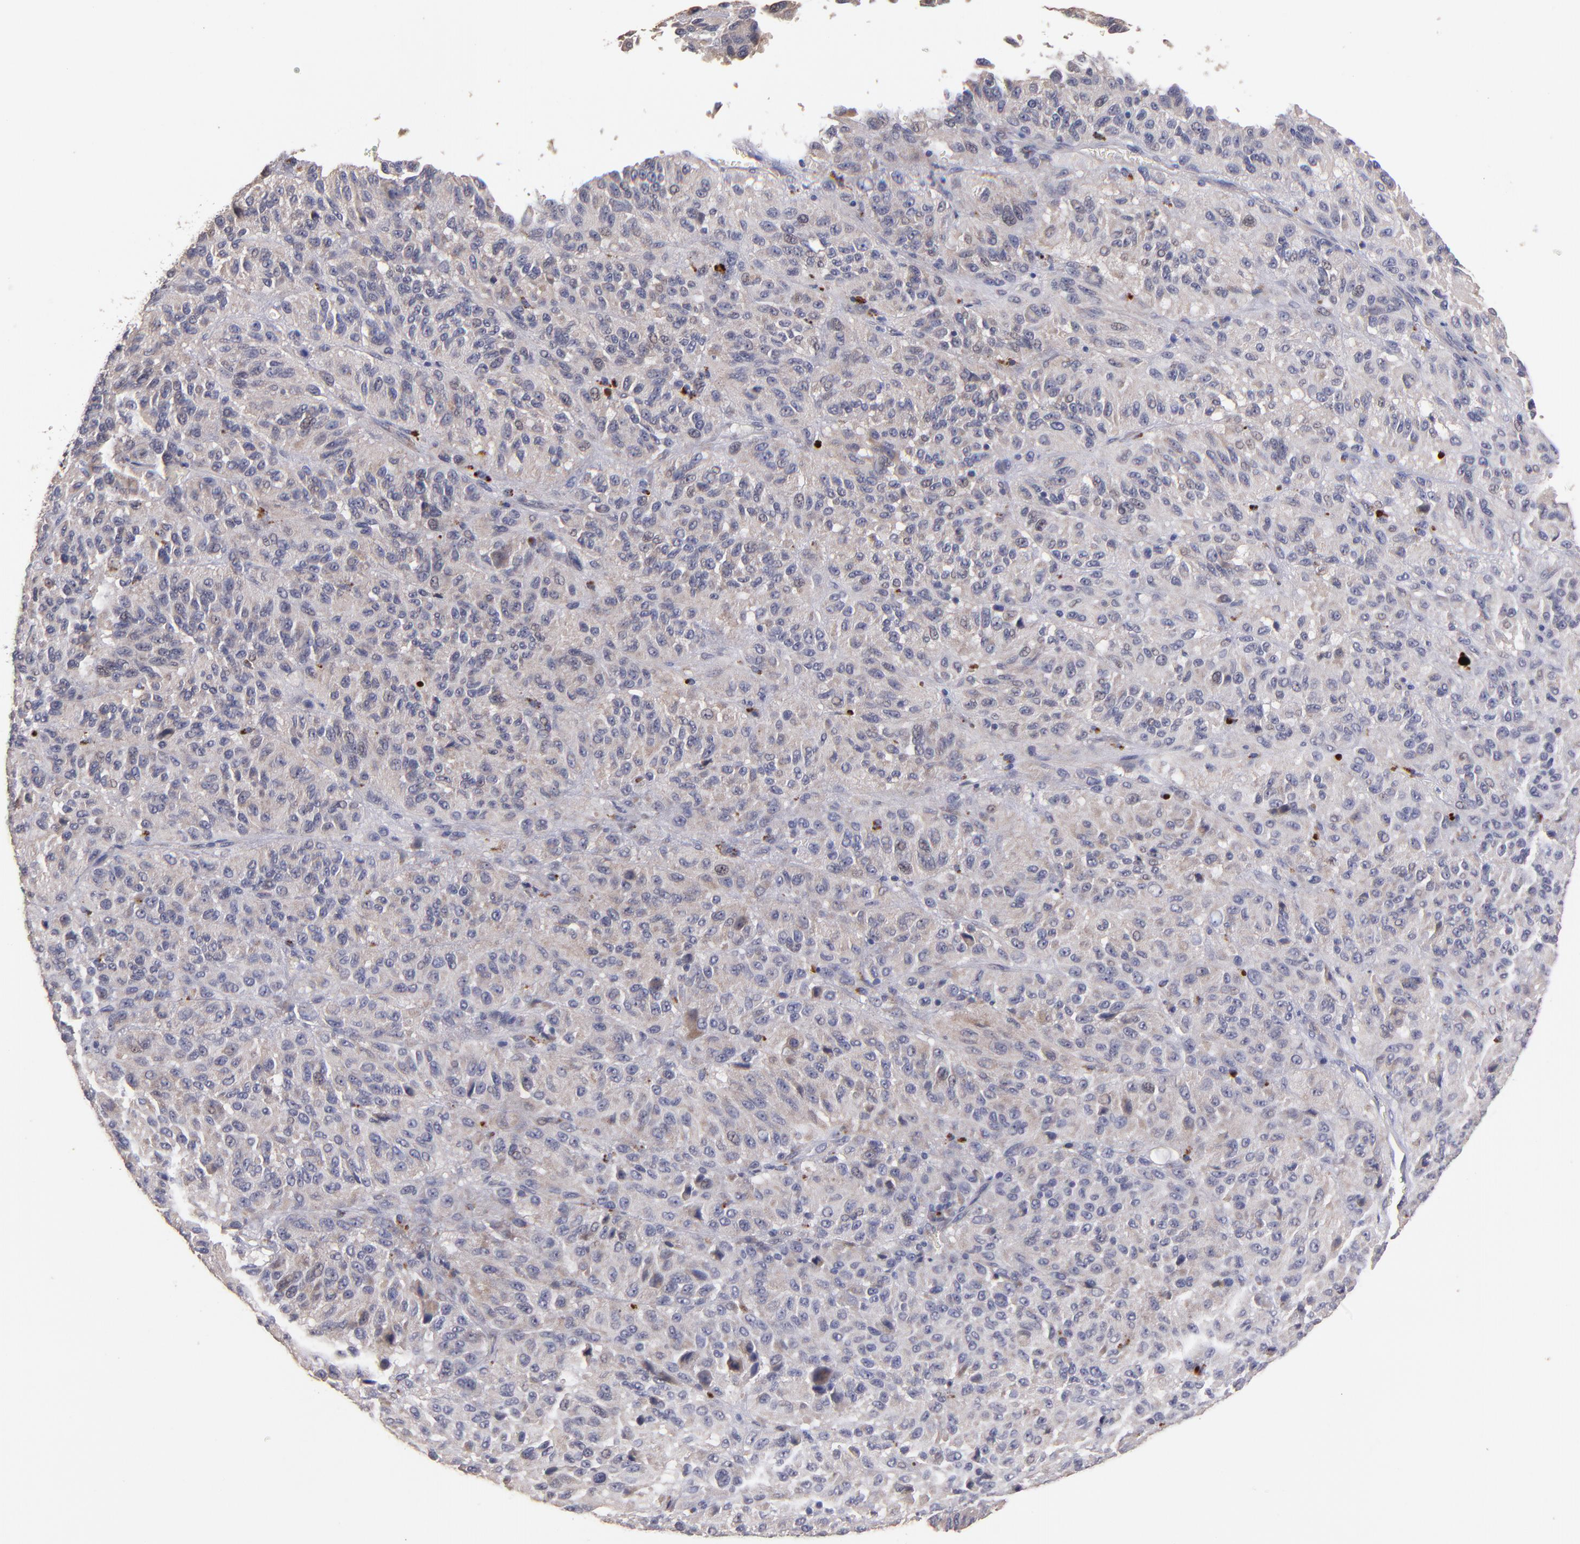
{"staining": {"intensity": "weak", "quantity": ">75%", "location": "cytoplasmic/membranous"}, "tissue": "melanoma", "cell_type": "Tumor cells", "image_type": "cancer", "snomed": [{"axis": "morphology", "description": "Malignant melanoma, Metastatic site"}, {"axis": "topography", "description": "Lung"}], "caption": "A low amount of weak cytoplasmic/membranous expression is seen in about >75% of tumor cells in melanoma tissue. (Stains: DAB (3,3'-diaminobenzidine) in brown, nuclei in blue, Microscopy: brightfield microscopy at high magnification).", "gene": "MAGEE1", "patient": {"sex": "male", "age": 64}}